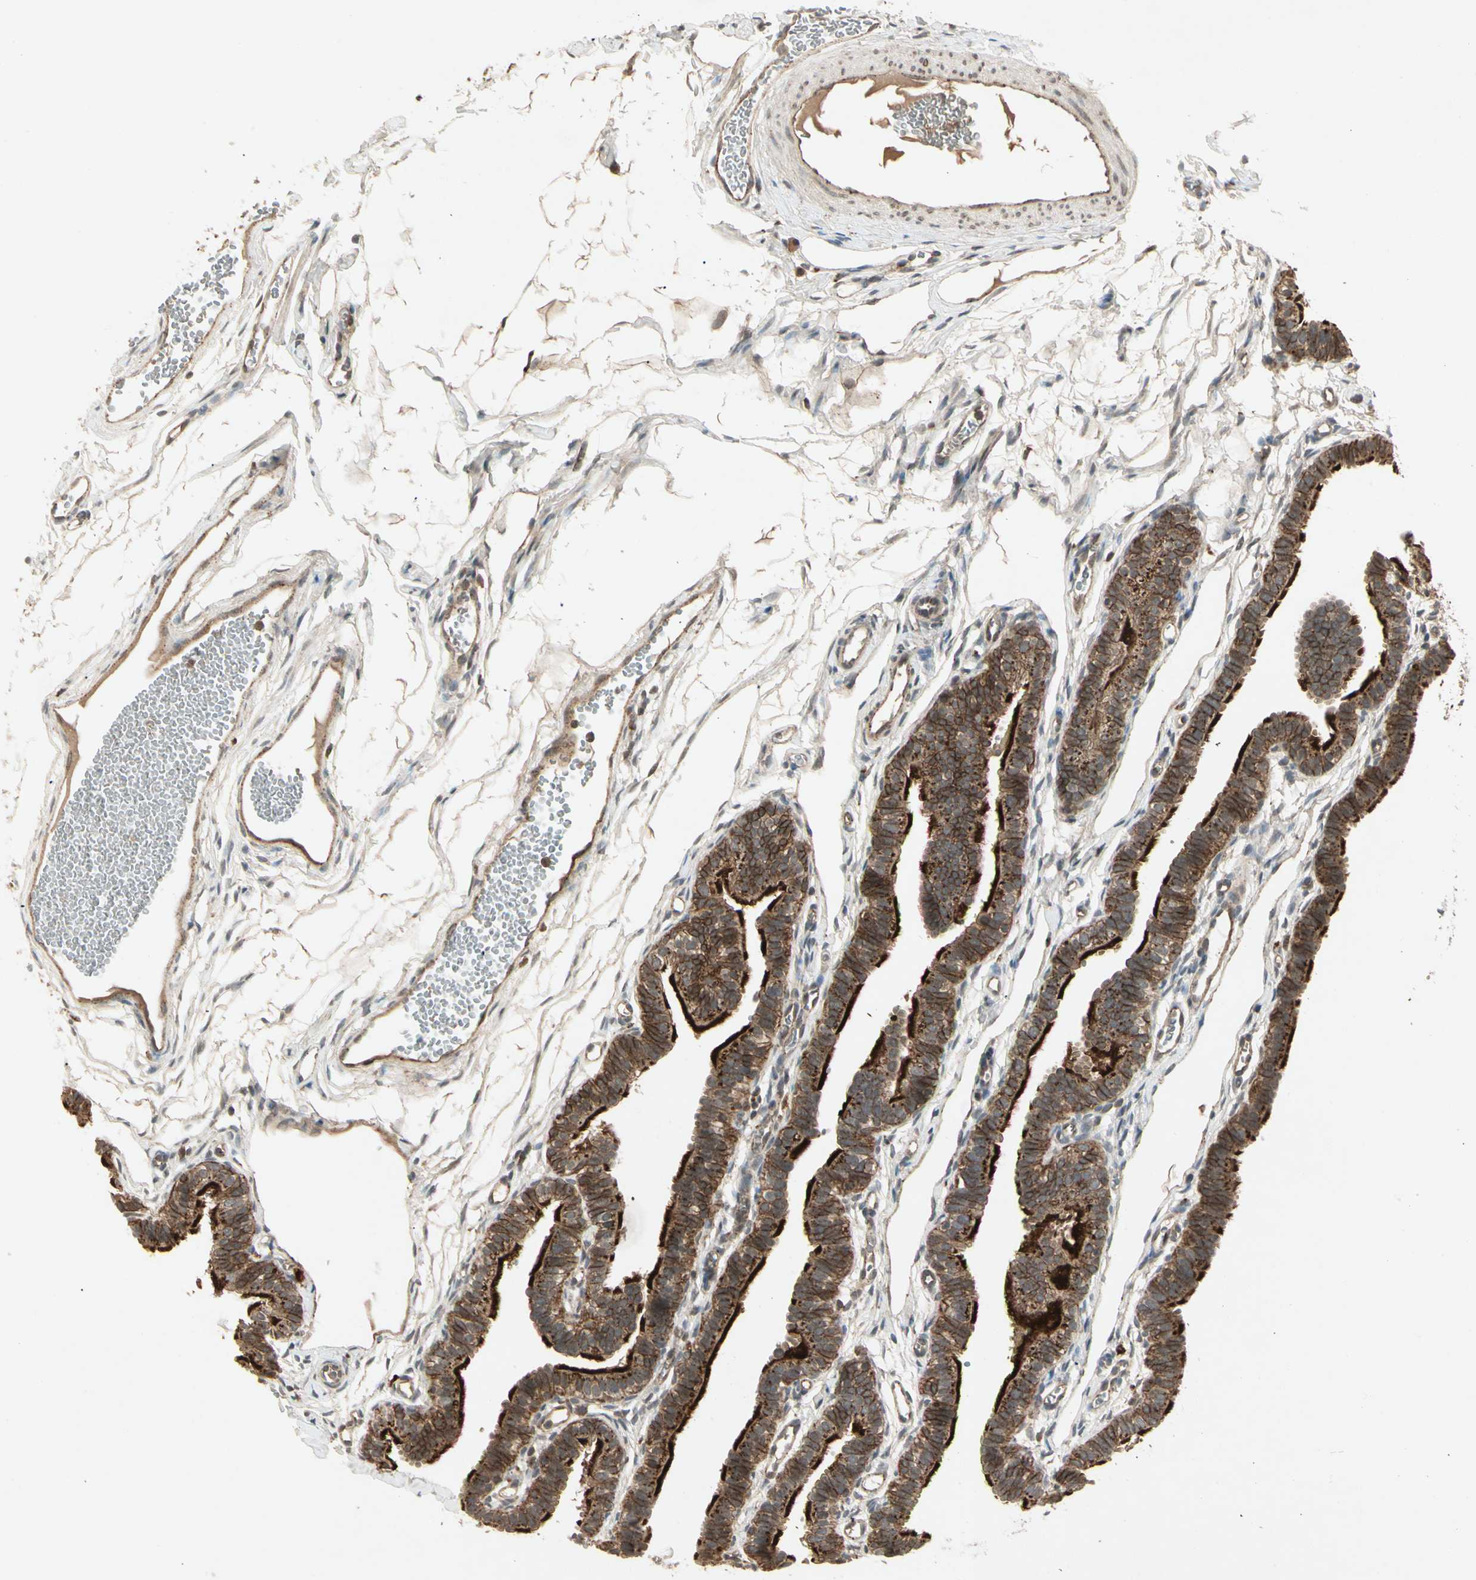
{"staining": {"intensity": "strong", "quantity": ">75%", "location": "cytoplasmic/membranous"}, "tissue": "fallopian tube", "cell_type": "Glandular cells", "image_type": "normal", "snomed": [{"axis": "morphology", "description": "Normal tissue, NOS"}, {"axis": "topography", "description": "Fallopian tube"}, {"axis": "topography", "description": "Placenta"}], "caption": "Immunohistochemistry (DAB) staining of normal human fallopian tube displays strong cytoplasmic/membranous protein staining in about >75% of glandular cells.", "gene": "FLOT1", "patient": {"sex": "female", "age": 34}}